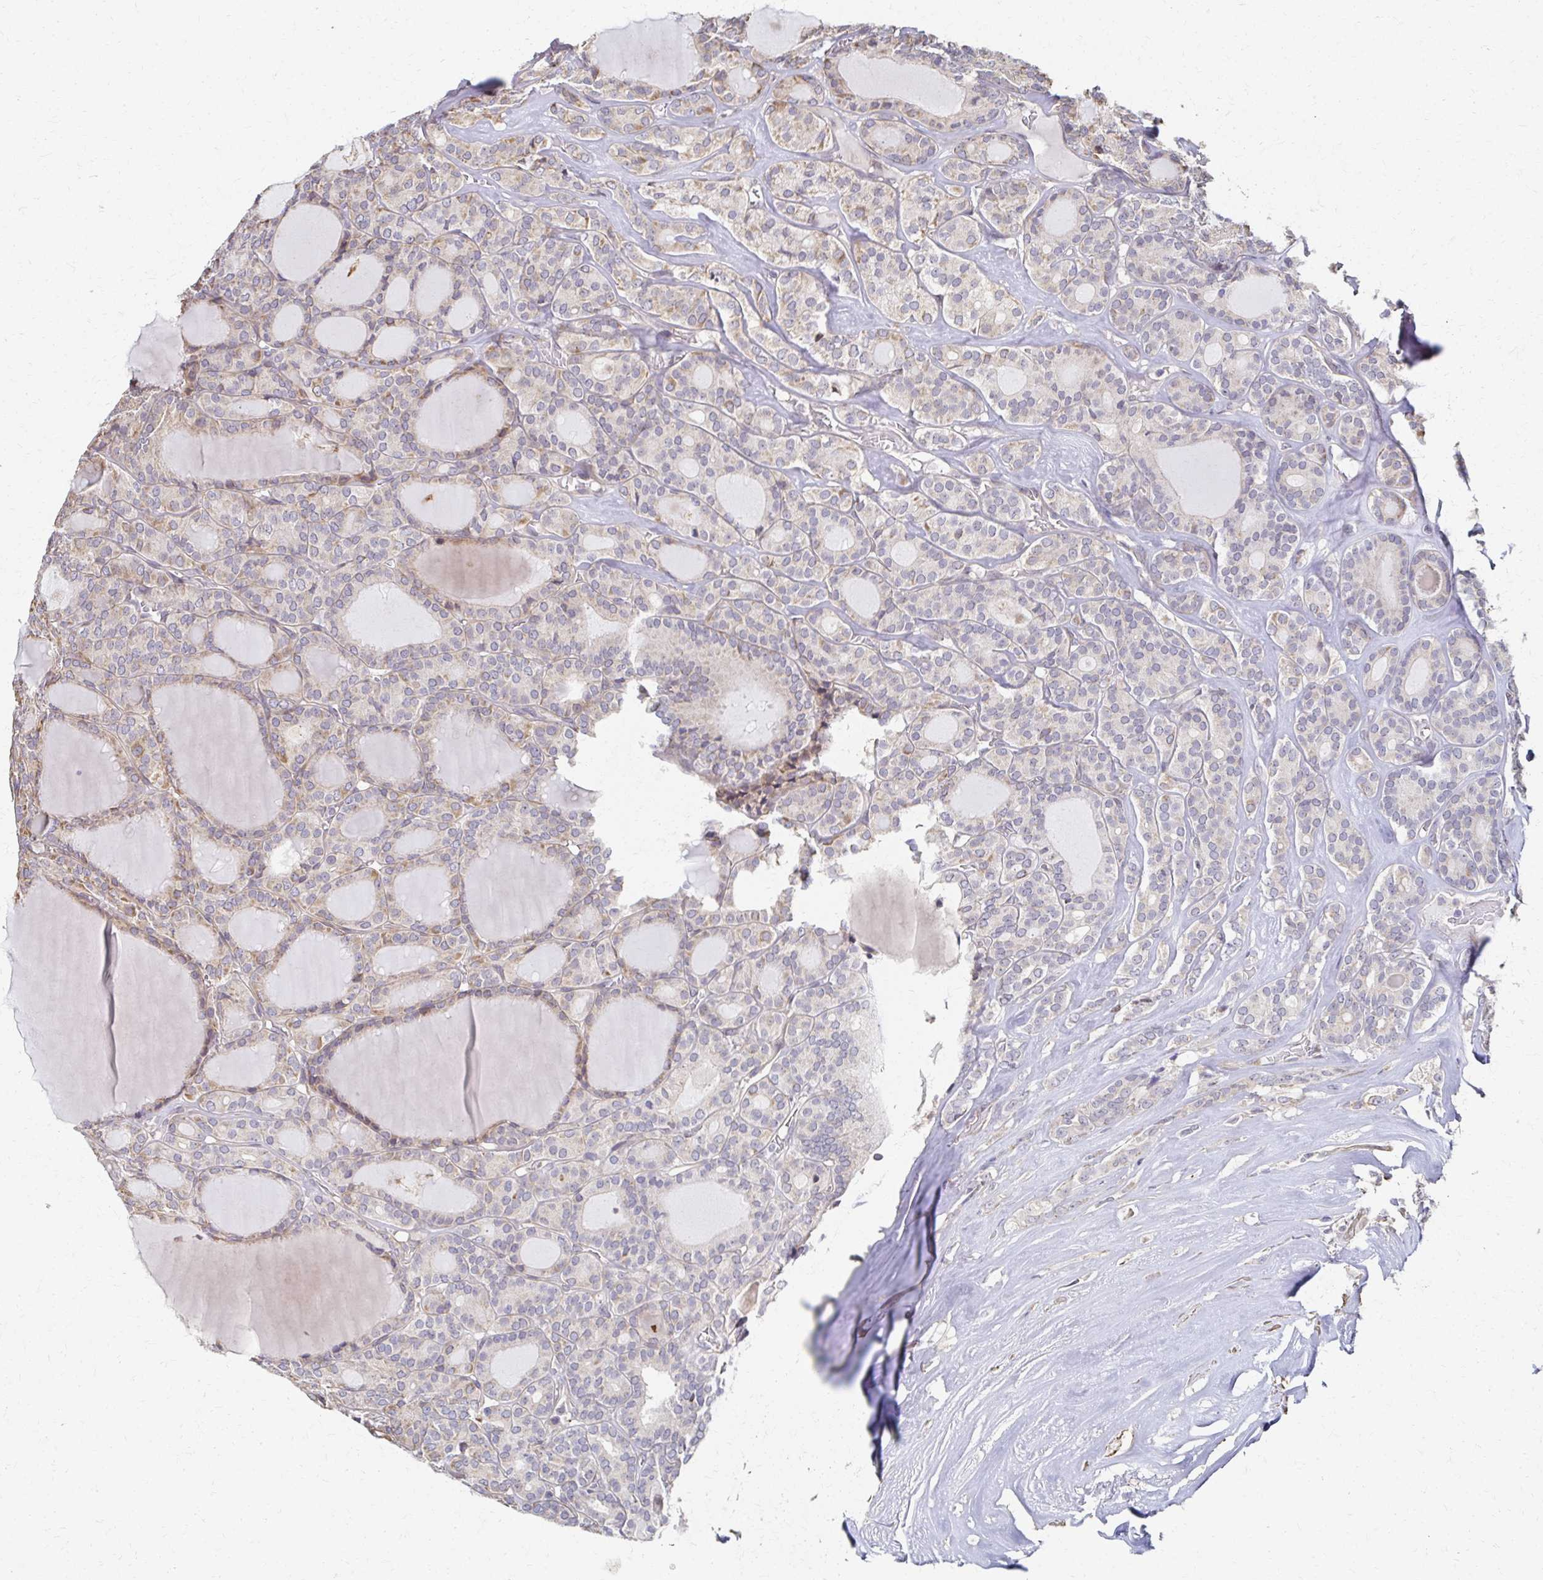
{"staining": {"intensity": "weak", "quantity": "<25%", "location": "cytoplasmic/membranous"}, "tissue": "thyroid cancer", "cell_type": "Tumor cells", "image_type": "cancer", "snomed": [{"axis": "morphology", "description": "Follicular adenoma carcinoma, NOS"}, {"axis": "topography", "description": "Thyroid gland"}], "caption": "Tumor cells are negative for protein expression in human thyroid cancer. (DAB (3,3'-diaminobenzidine) immunohistochemistry visualized using brightfield microscopy, high magnification).", "gene": "EOLA2", "patient": {"sex": "male", "age": 74}}